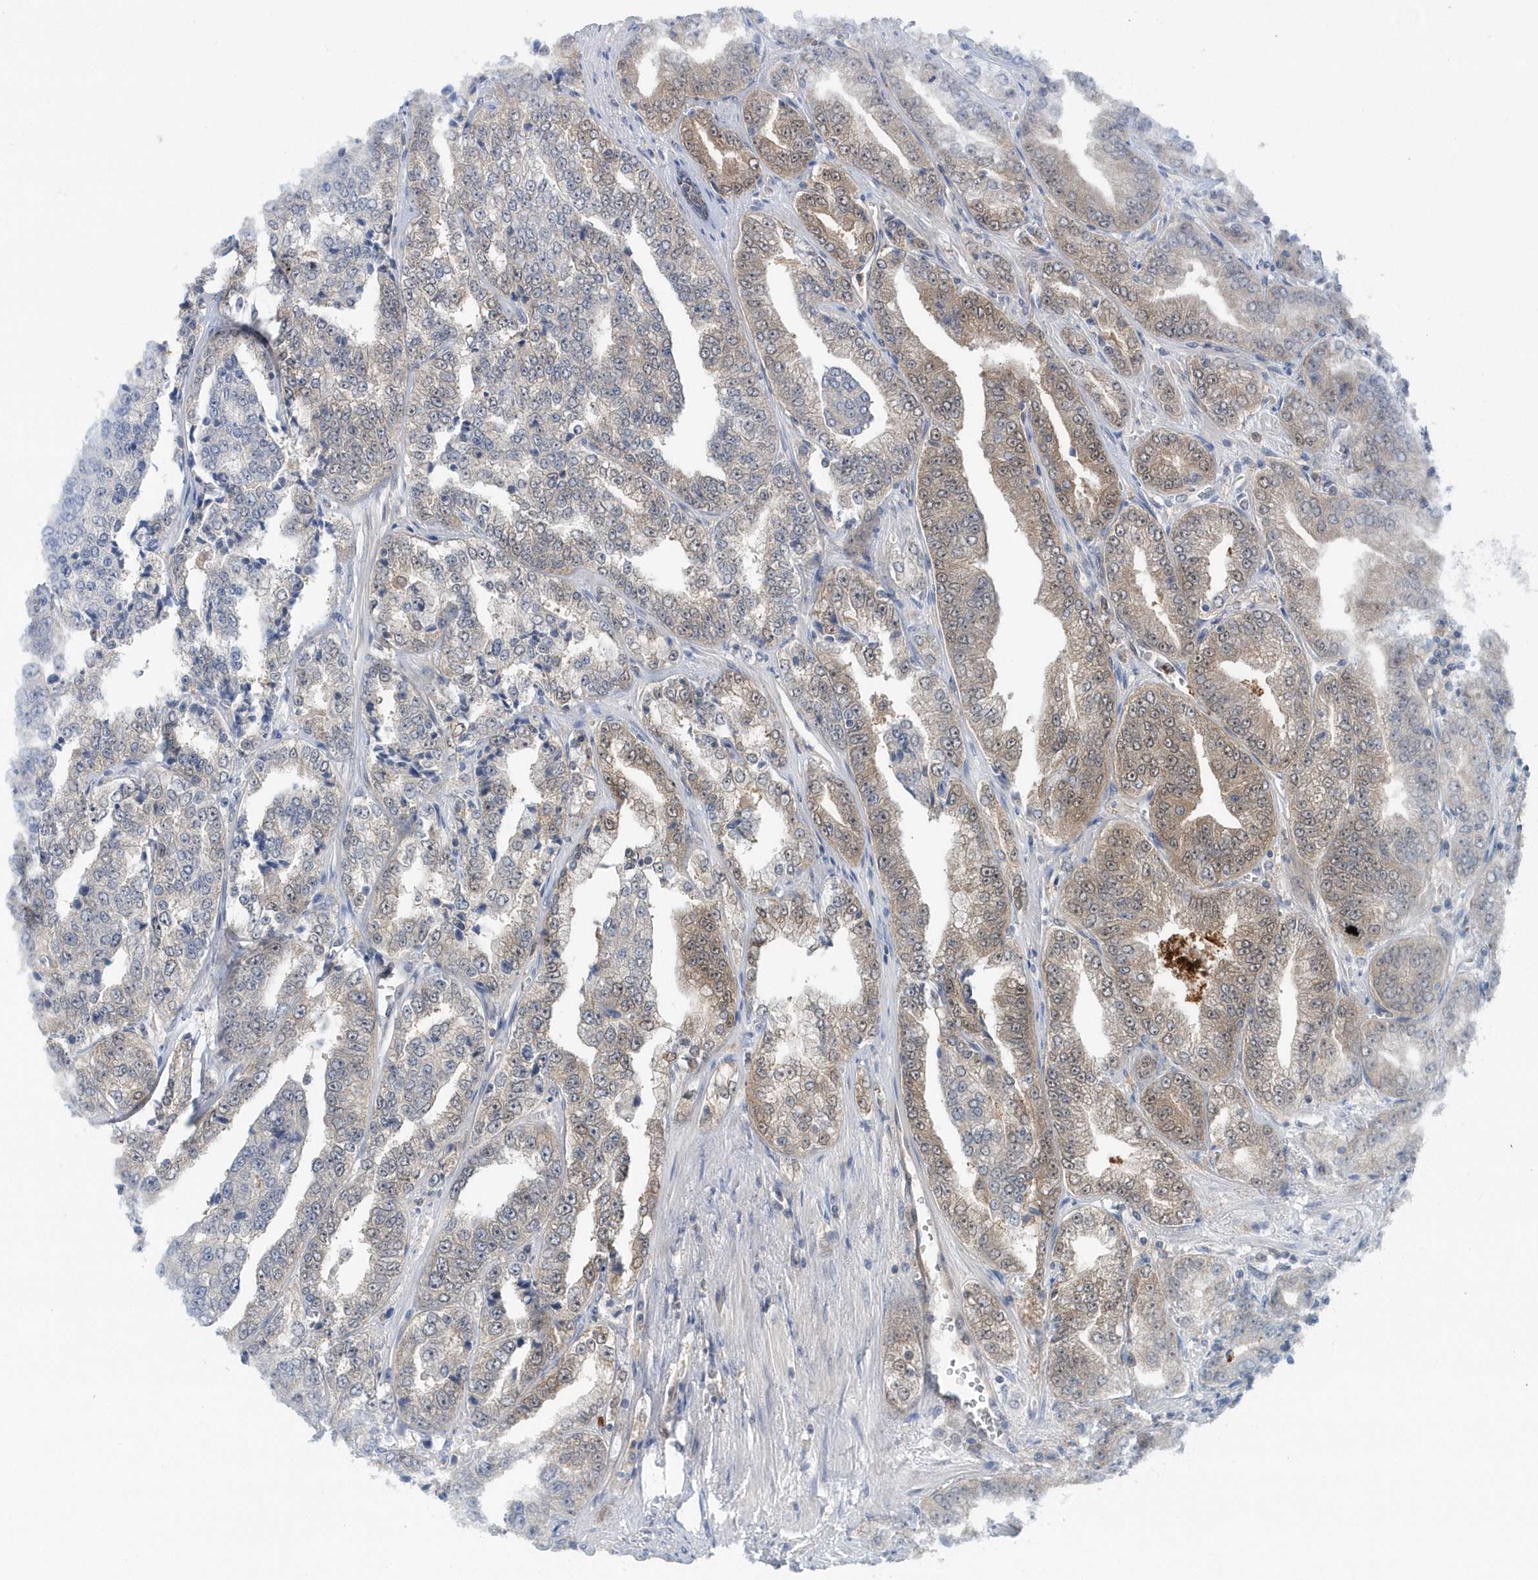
{"staining": {"intensity": "weak", "quantity": ">75%", "location": "cytoplasmic/membranous,nuclear"}, "tissue": "prostate cancer", "cell_type": "Tumor cells", "image_type": "cancer", "snomed": [{"axis": "morphology", "description": "Adenocarcinoma, High grade"}, {"axis": "topography", "description": "Prostate"}], "caption": "An IHC histopathology image of tumor tissue is shown. Protein staining in brown highlights weak cytoplasmic/membranous and nuclear positivity in prostate cancer within tumor cells. (DAB (3,3'-diaminobenzidine) IHC with brightfield microscopy, high magnification).", "gene": "RNF7", "patient": {"sex": "male", "age": 71}}